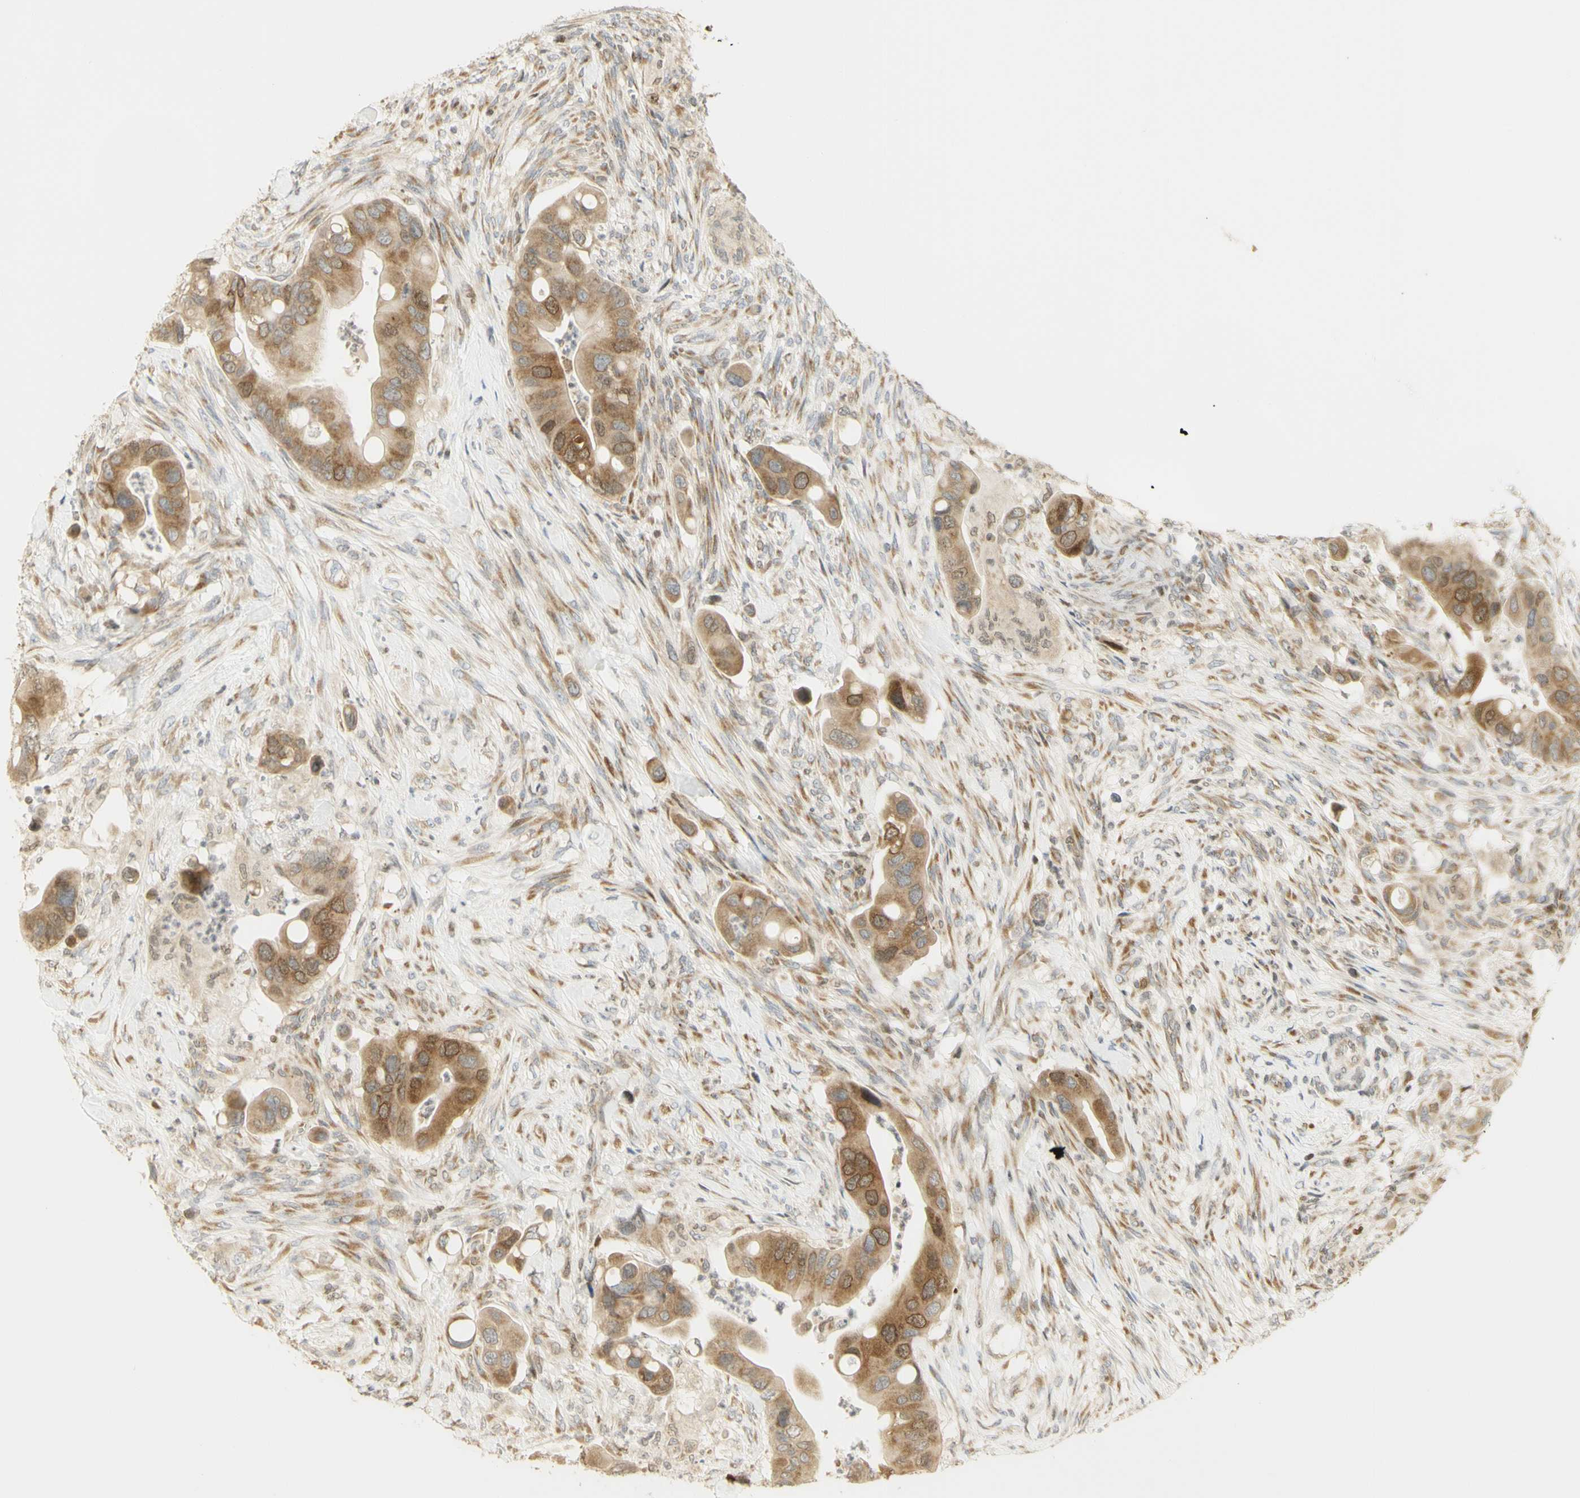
{"staining": {"intensity": "moderate", "quantity": ">75%", "location": "cytoplasmic/membranous,nuclear"}, "tissue": "colorectal cancer", "cell_type": "Tumor cells", "image_type": "cancer", "snomed": [{"axis": "morphology", "description": "Adenocarcinoma, NOS"}, {"axis": "topography", "description": "Rectum"}], "caption": "Colorectal cancer stained with a brown dye displays moderate cytoplasmic/membranous and nuclear positive expression in approximately >75% of tumor cells.", "gene": "KIF11", "patient": {"sex": "female", "age": 57}}